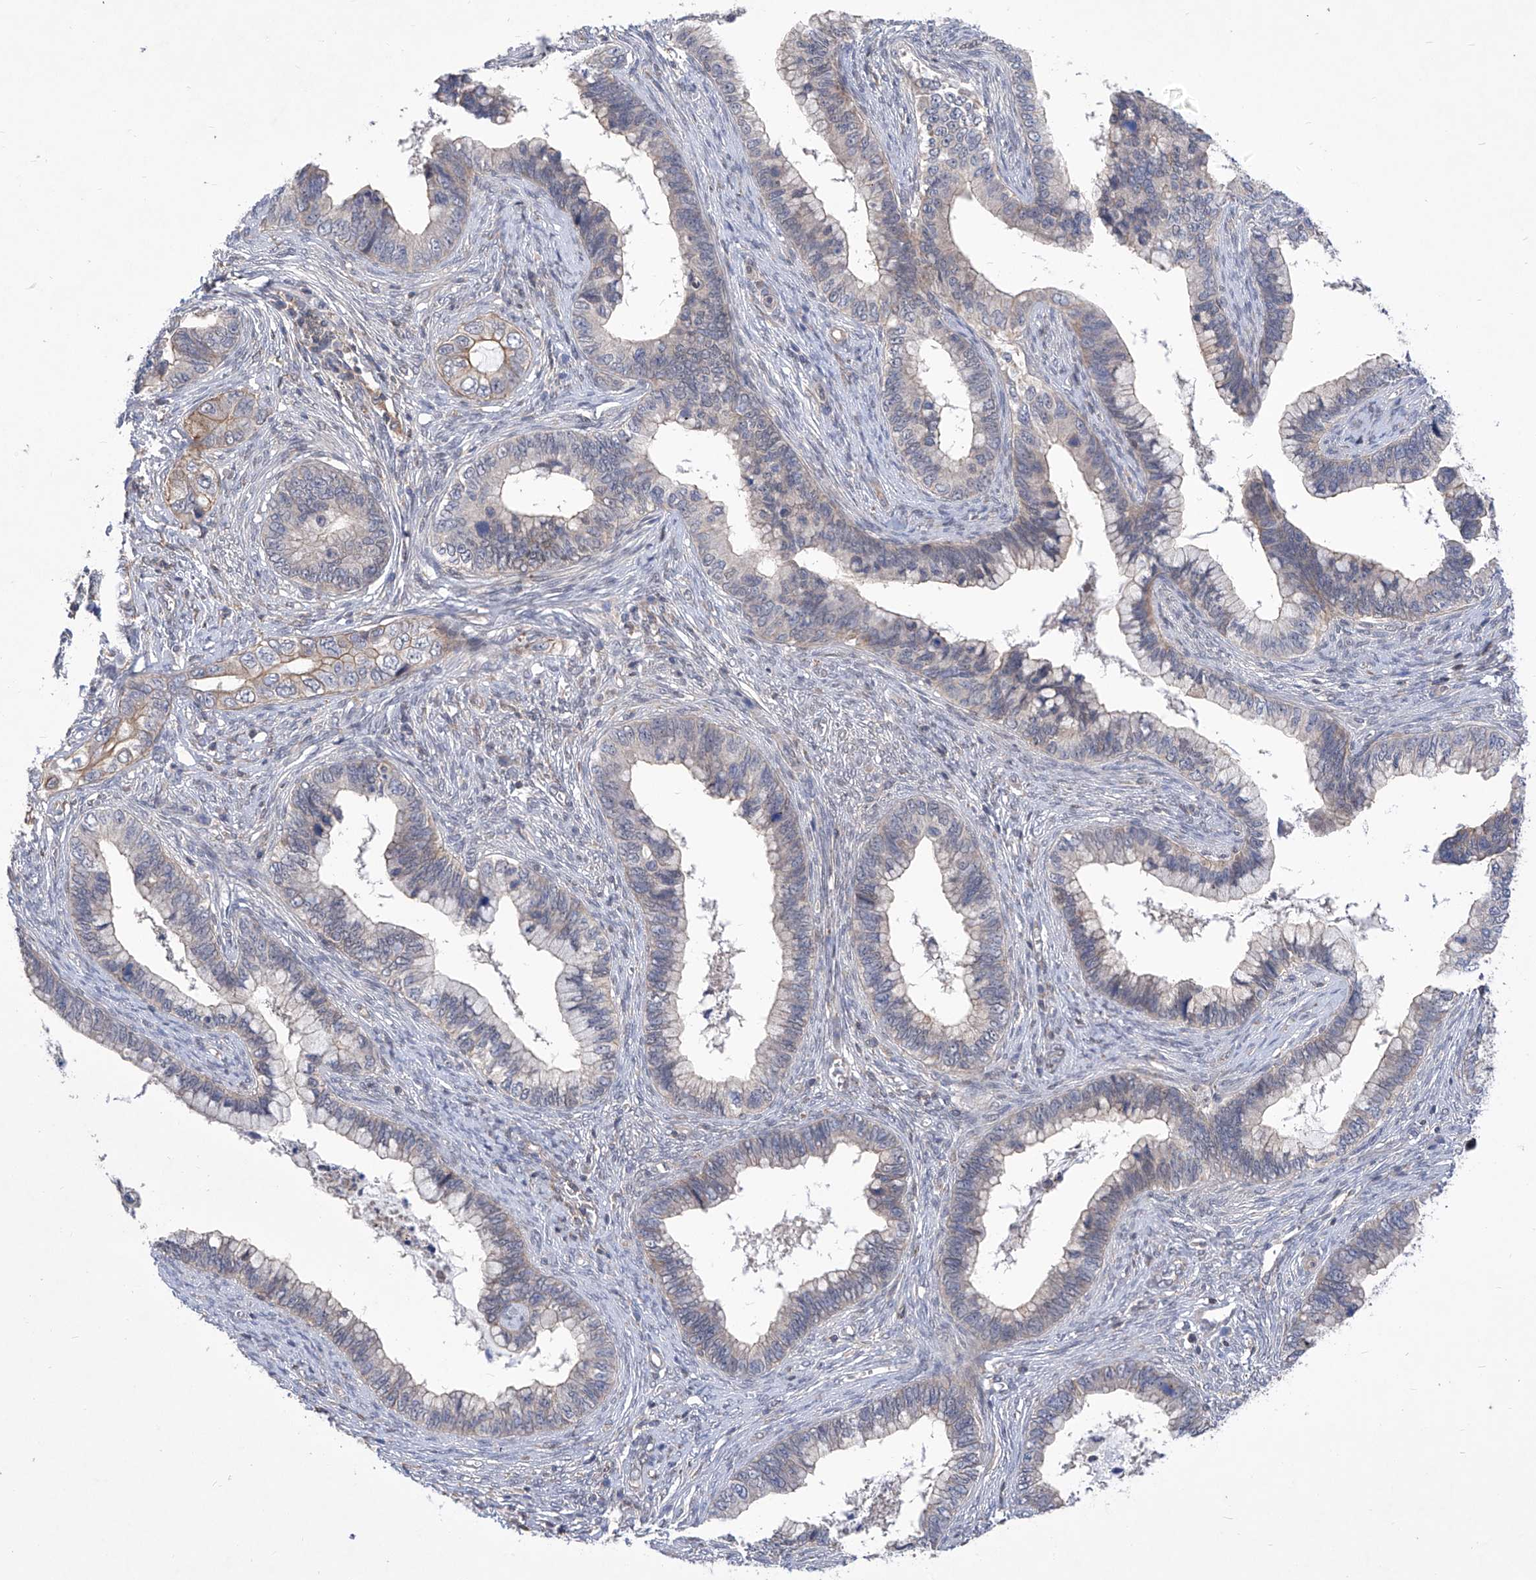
{"staining": {"intensity": "moderate", "quantity": "<25%", "location": "cytoplasmic/membranous"}, "tissue": "cervical cancer", "cell_type": "Tumor cells", "image_type": "cancer", "snomed": [{"axis": "morphology", "description": "Adenocarcinoma, NOS"}, {"axis": "topography", "description": "Cervix"}], "caption": "Human cervical cancer stained with a brown dye reveals moderate cytoplasmic/membranous positive positivity in approximately <25% of tumor cells.", "gene": "KIFC2", "patient": {"sex": "female", "age": 44}}